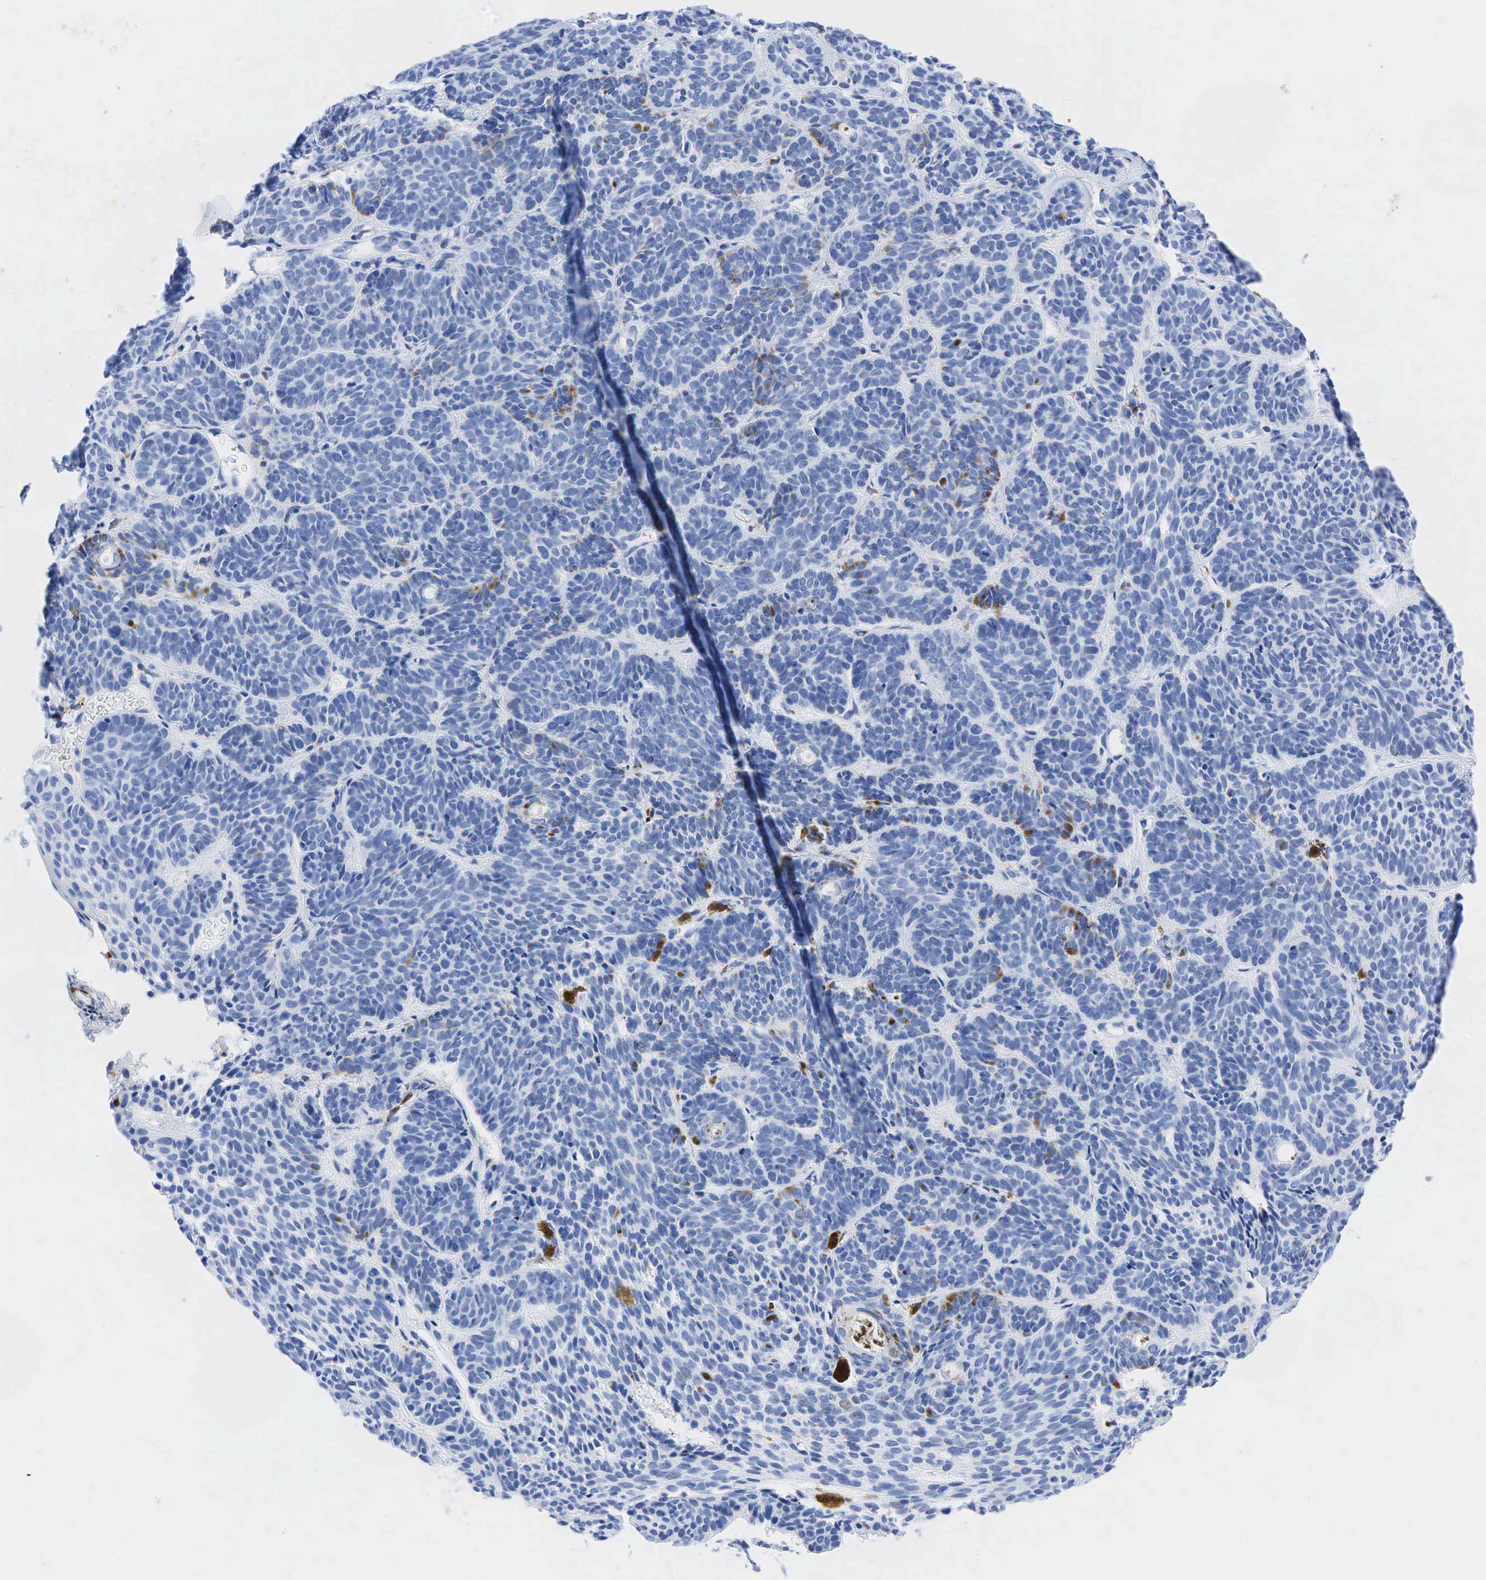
{"staining": {"intensity": "negative", "quantity": "none", "location": "none"}, "tissue": "skin cancer", "cell_type": "Tumor cells", "image_type": "cancer", "snomed": [{"axis": "morphology", "description": "Basal cell carcinoma"}, {"axis": "topography", "description": "Skin"}], "caption": "This is an IHC image of skin cancer (basal cell carcinoma). There is no positivity in tumor cells.", "gene": "CD68", "patient": {"sex": "female", "age": 62}}